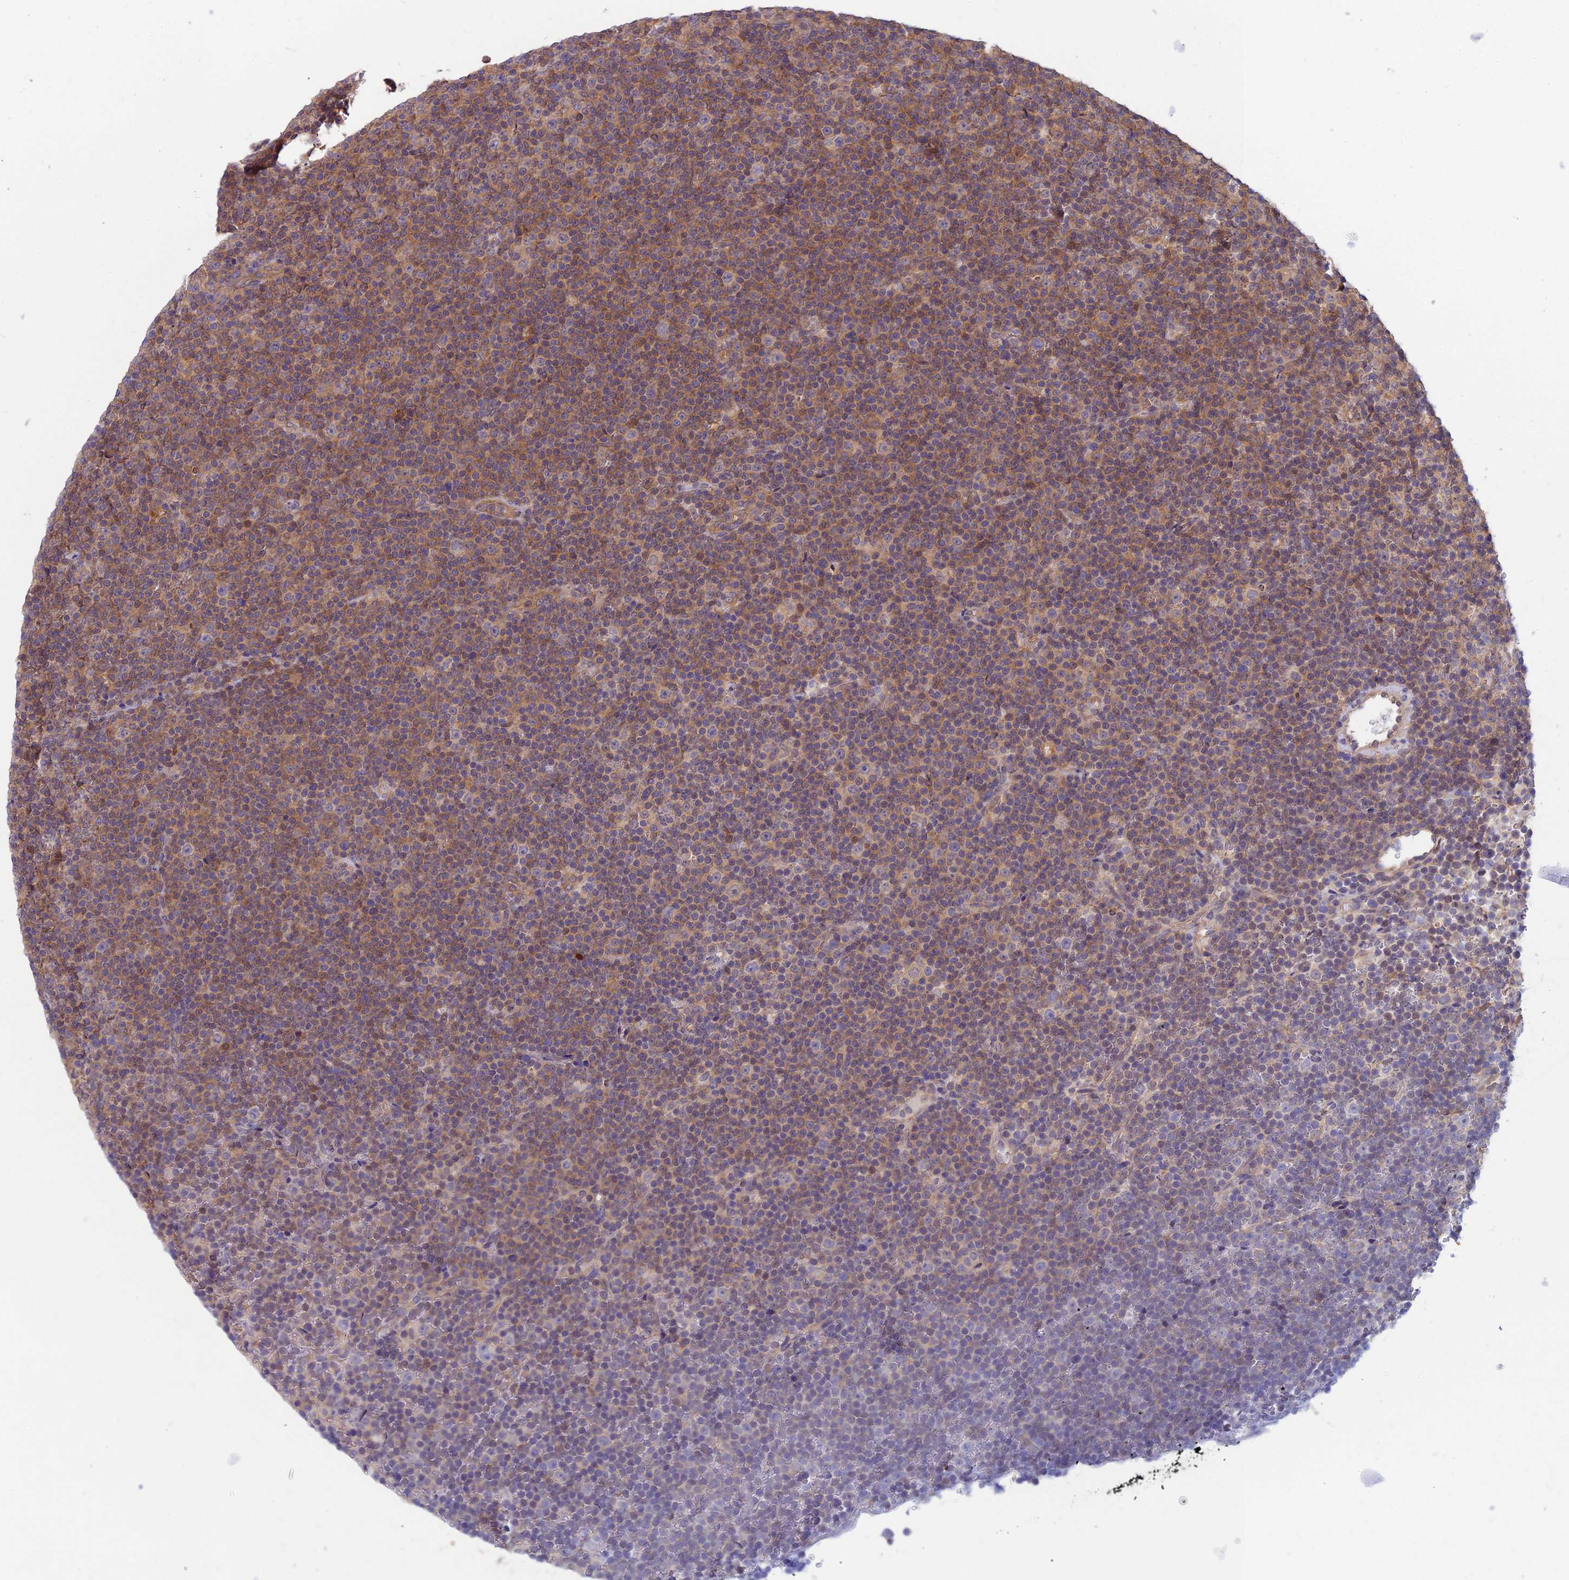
{"staining": {"intensity": "weak", "quantity": "25%-75%", "location": "cytoplasmic/membranous"}, "tissue": "lymphoma", "cell_type": "Tumor cells", "image_type": "cancer", "snomed": [{"axis": "morphology", "description": "Malignant lymphoma, non-Hodgkin's type, Low grade"}, {"axis": "topography", "description": "Lymph node"}], "caption": "Protein analysis of lymphoma tissue shows weak cytoplasmic/membranous expression in about 25%-75% of tumor cells. (IHC, brightfield microscopy, high magnification).", "gene": "MVD", "patient": {"sex": "female", "age": 67}}